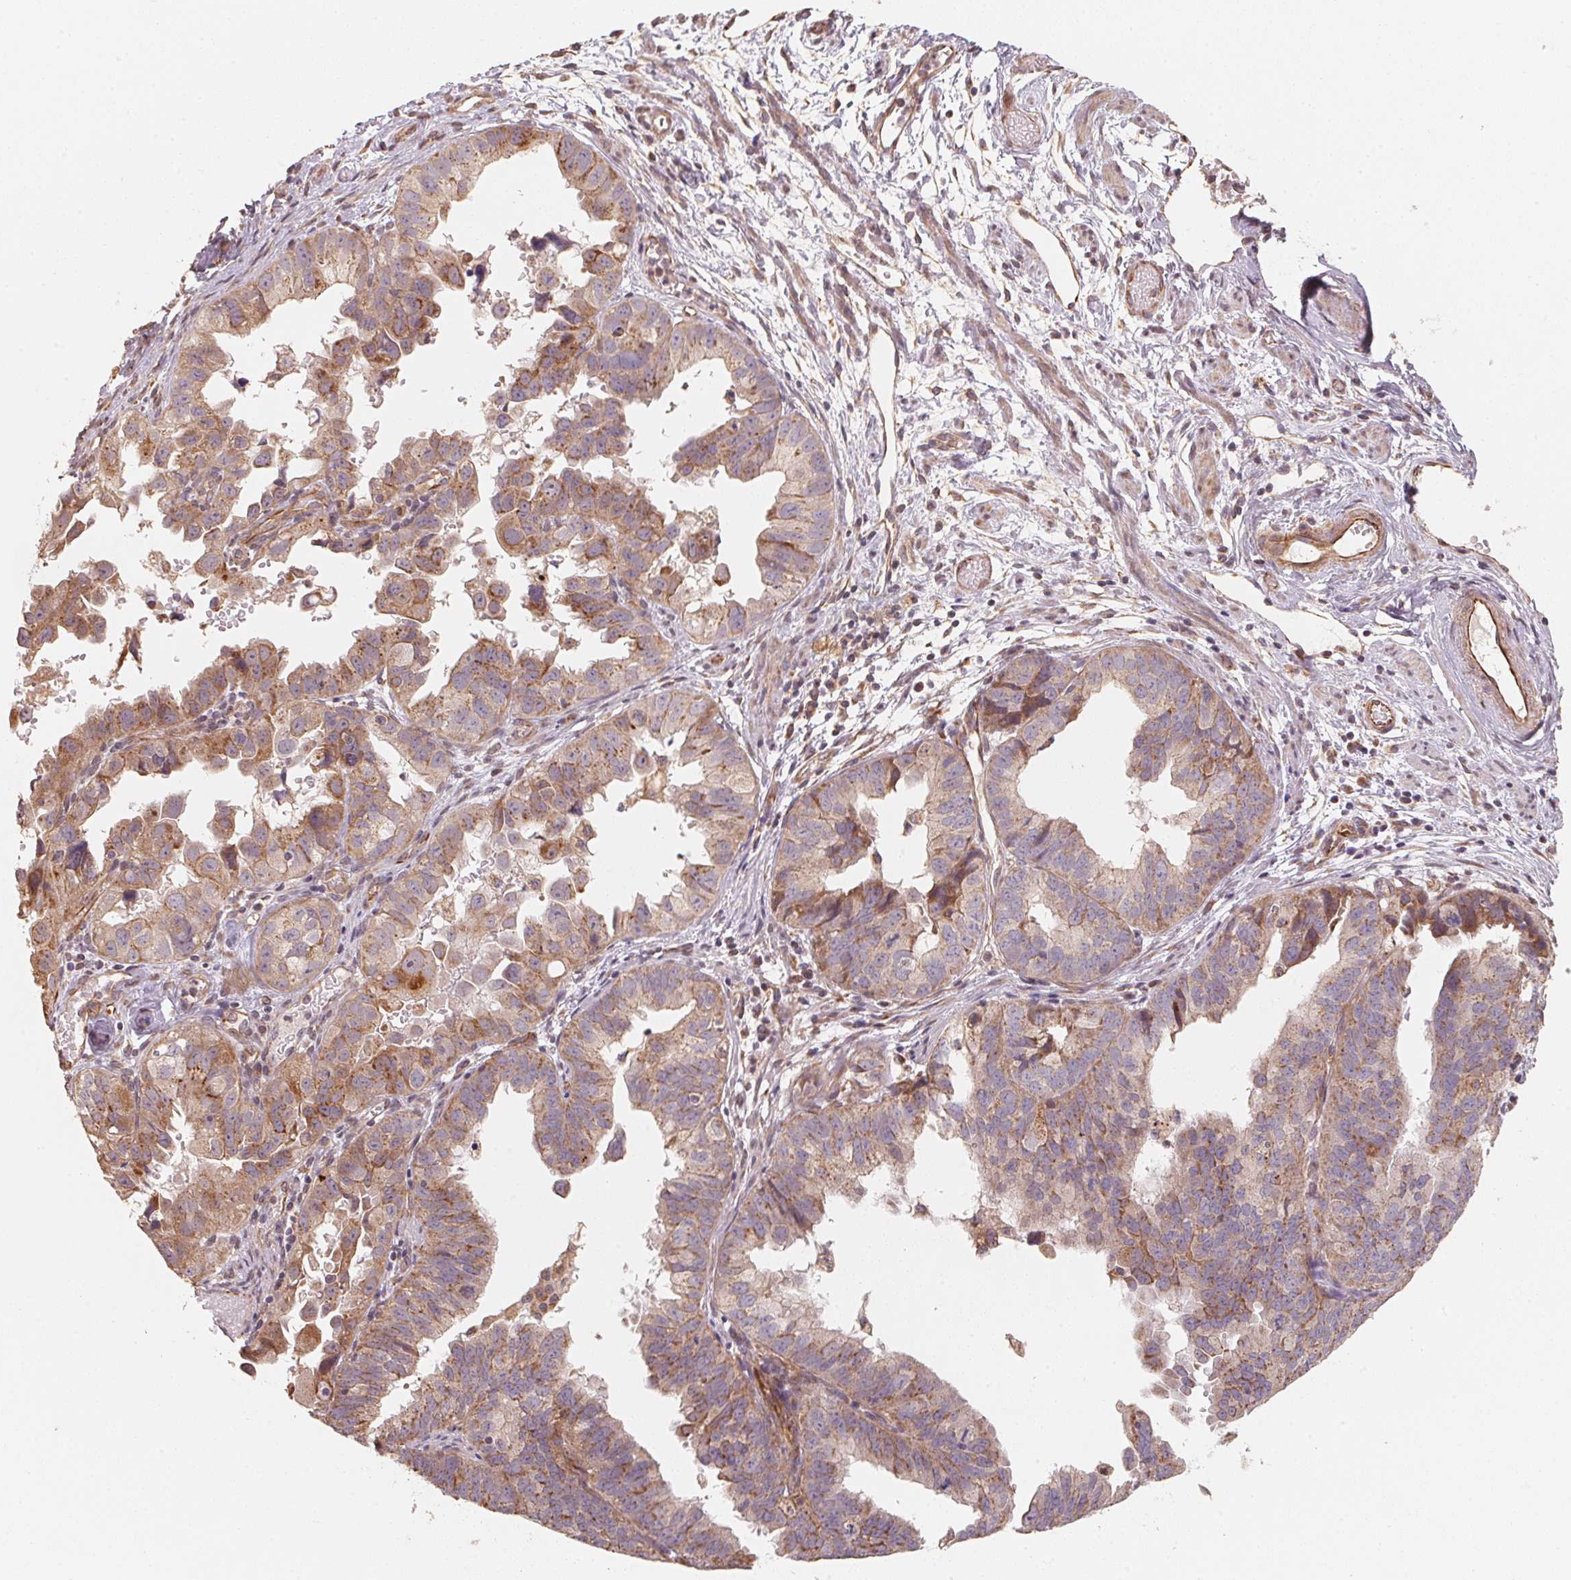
{"staining": {"intensity": "weak", "quantity": "25%-75%", "location": "cytoplasmic/membranous"}, "tissue": "ovarian cancer", "cell_type": "Tumor cells", "image_type": "cancer", "snomed": [{"axis": "morphology", "description": "Carcinoma, endometroid"}, {"axis": "topography", "description": "Ovary"}], "caption": "High-magnification brightfield microscopy of endometroid carcinoma (ovarian) stained with DAB (brown) and counterstained with hematoxylin (blue). tumor cells exhibit weak cytoplasmic/membranous expression is present in approximately25%-75% of cells. Immunohistochemistry (ihc) stains the protein of interest in brown and the nuclei are stained blue.", "gene": "TSPAN12", "patient": {"sex": "female", "age": 85}}